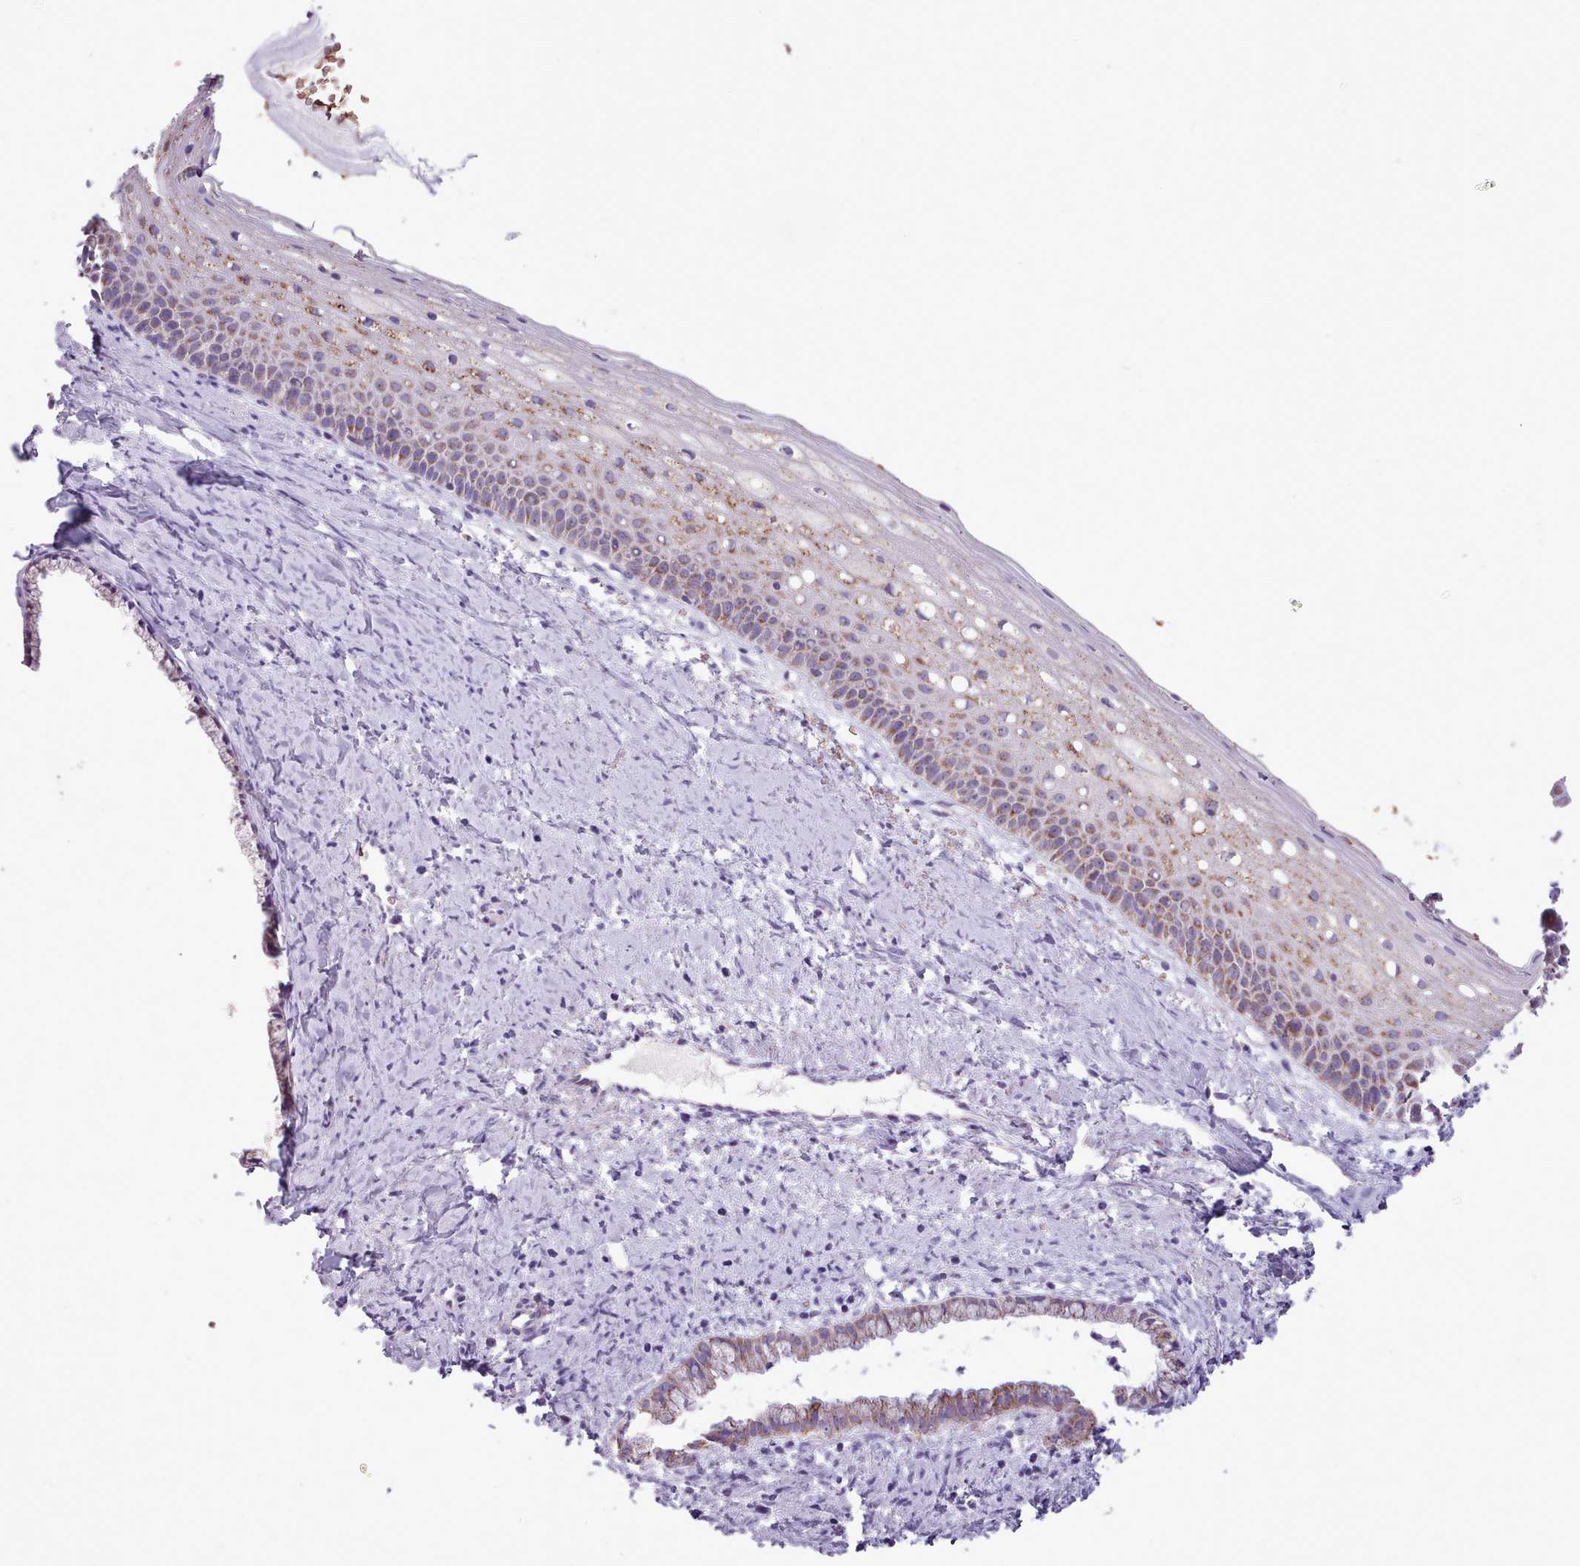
{"staining": {"intensity": "weak", "quantity": ">75%", "location": "cytoplasmic/membranous"}, "tissue": "cervix", "cell_type": "Glandular cells", "image_type": "normal", "snomed": [{"axis": "morphology", "description": "Normal tissue, NOS"}, {"axis": "topography", "description": "Cervix"}], "caption": "Weak cytoplasmic/membranous protein positivity is appreciated in approximately >75% of glandular cells in cervix. (DAB (3,3'-diaminobenzidine) = brown stain, brightfield microscopy at high magnification).", "gene": "AK4P3", "patient": {"sex": "female", "age": 57}}